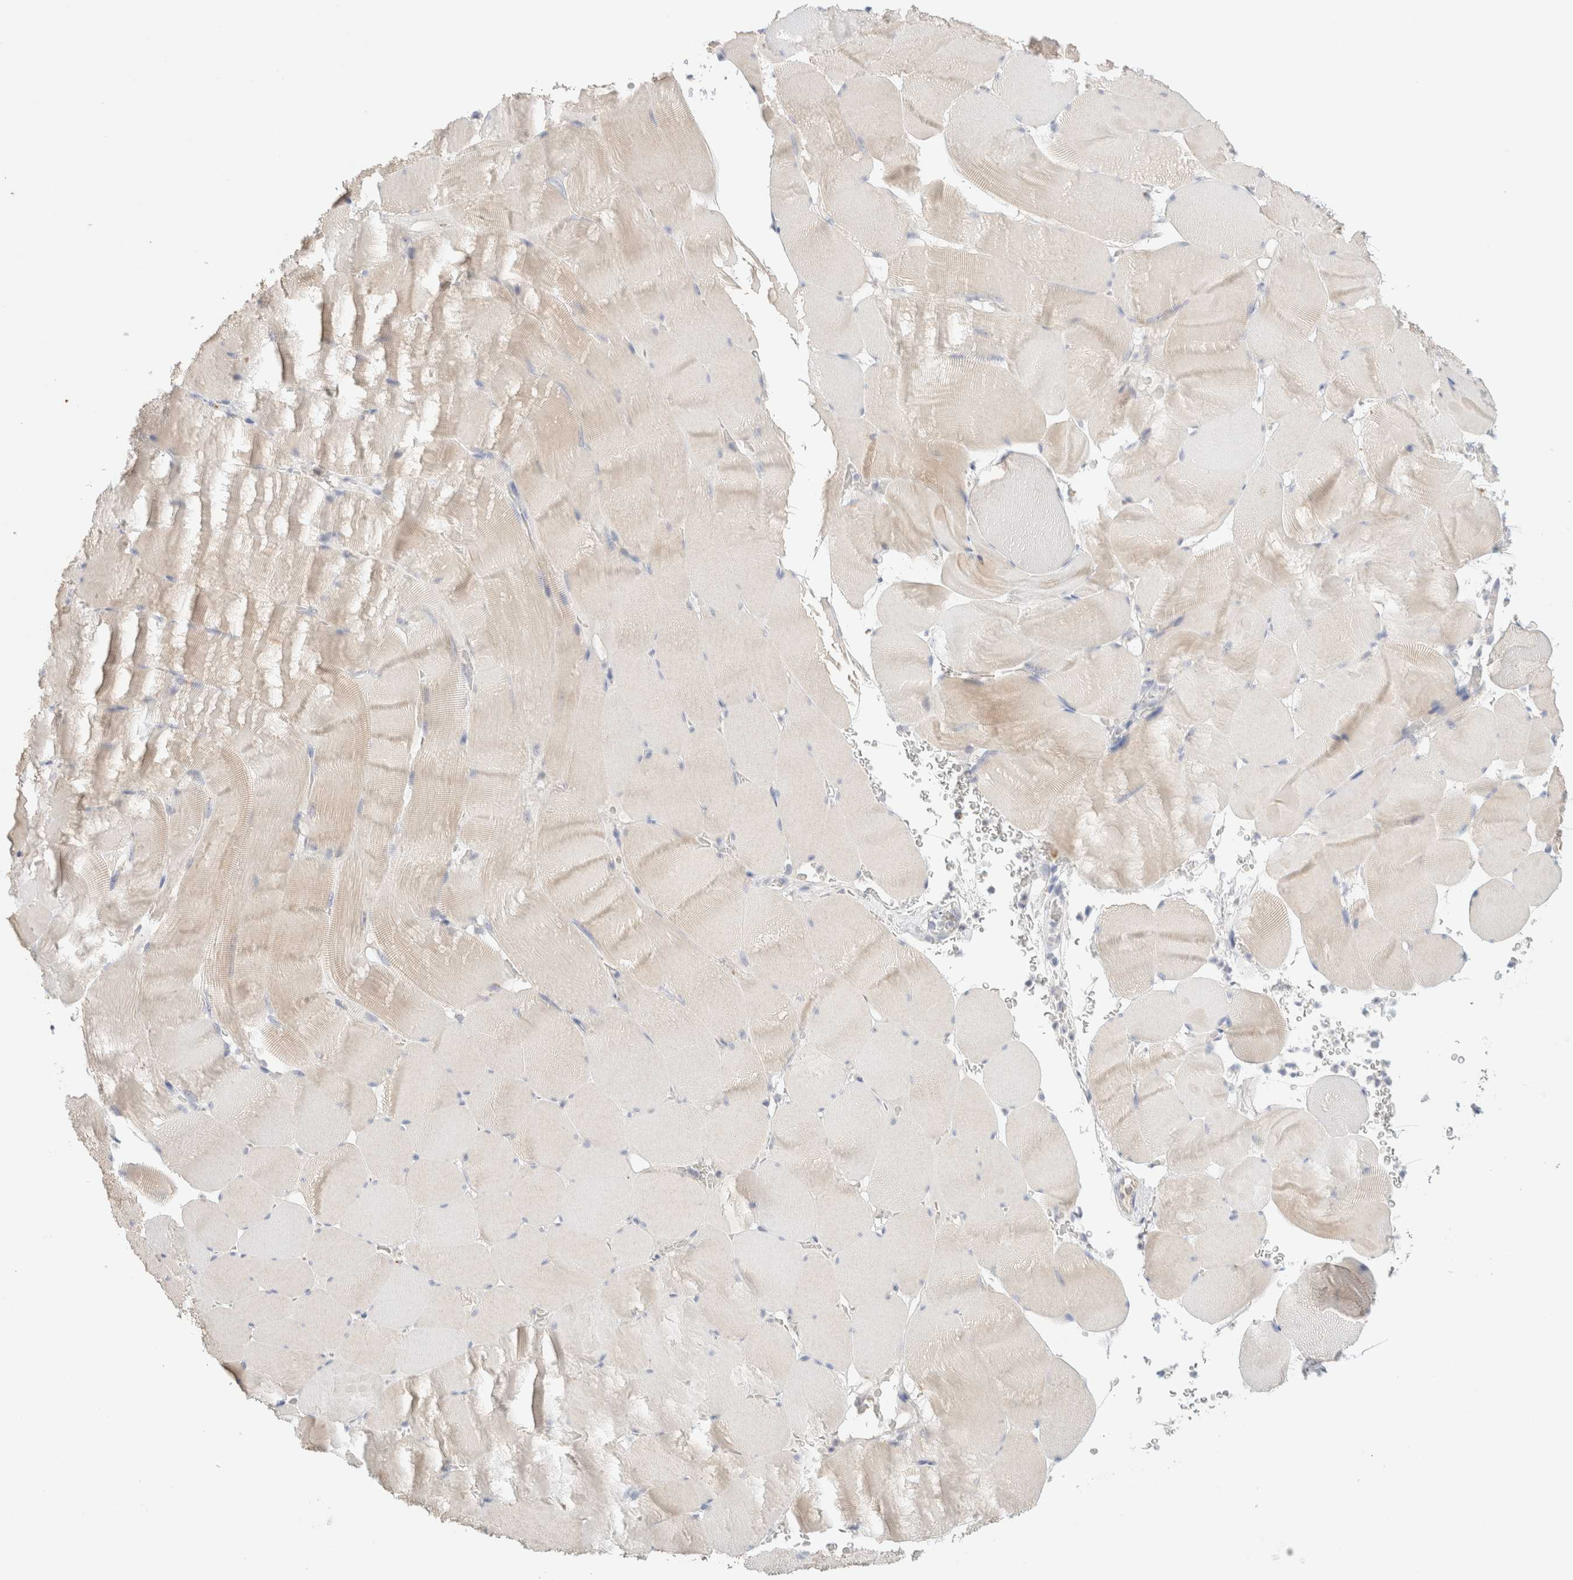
{"staining": {"intensity": "weak", "quantity": "25%-75%", "location": "cytoplasmic/membranous"}, "tissue": "skeletal muscle", "cell_type": "Myocytes", "image_type": "normal", "snomed": [{"axis": "morphology", "description": "Normal tissue, NOS"}, {"axis": "topography", "description": "Skeletal muscle"}], "caption": "DAB (3,3'-diaminobenzidine) immunohistochemical staining of benign human skeletal muscle exhibits weak cytoplasmic/membranous protein positivity in about 25%-75% of myocytes.", "gene": "HEXD", "patient": {"sex": "male", "age": 62}}